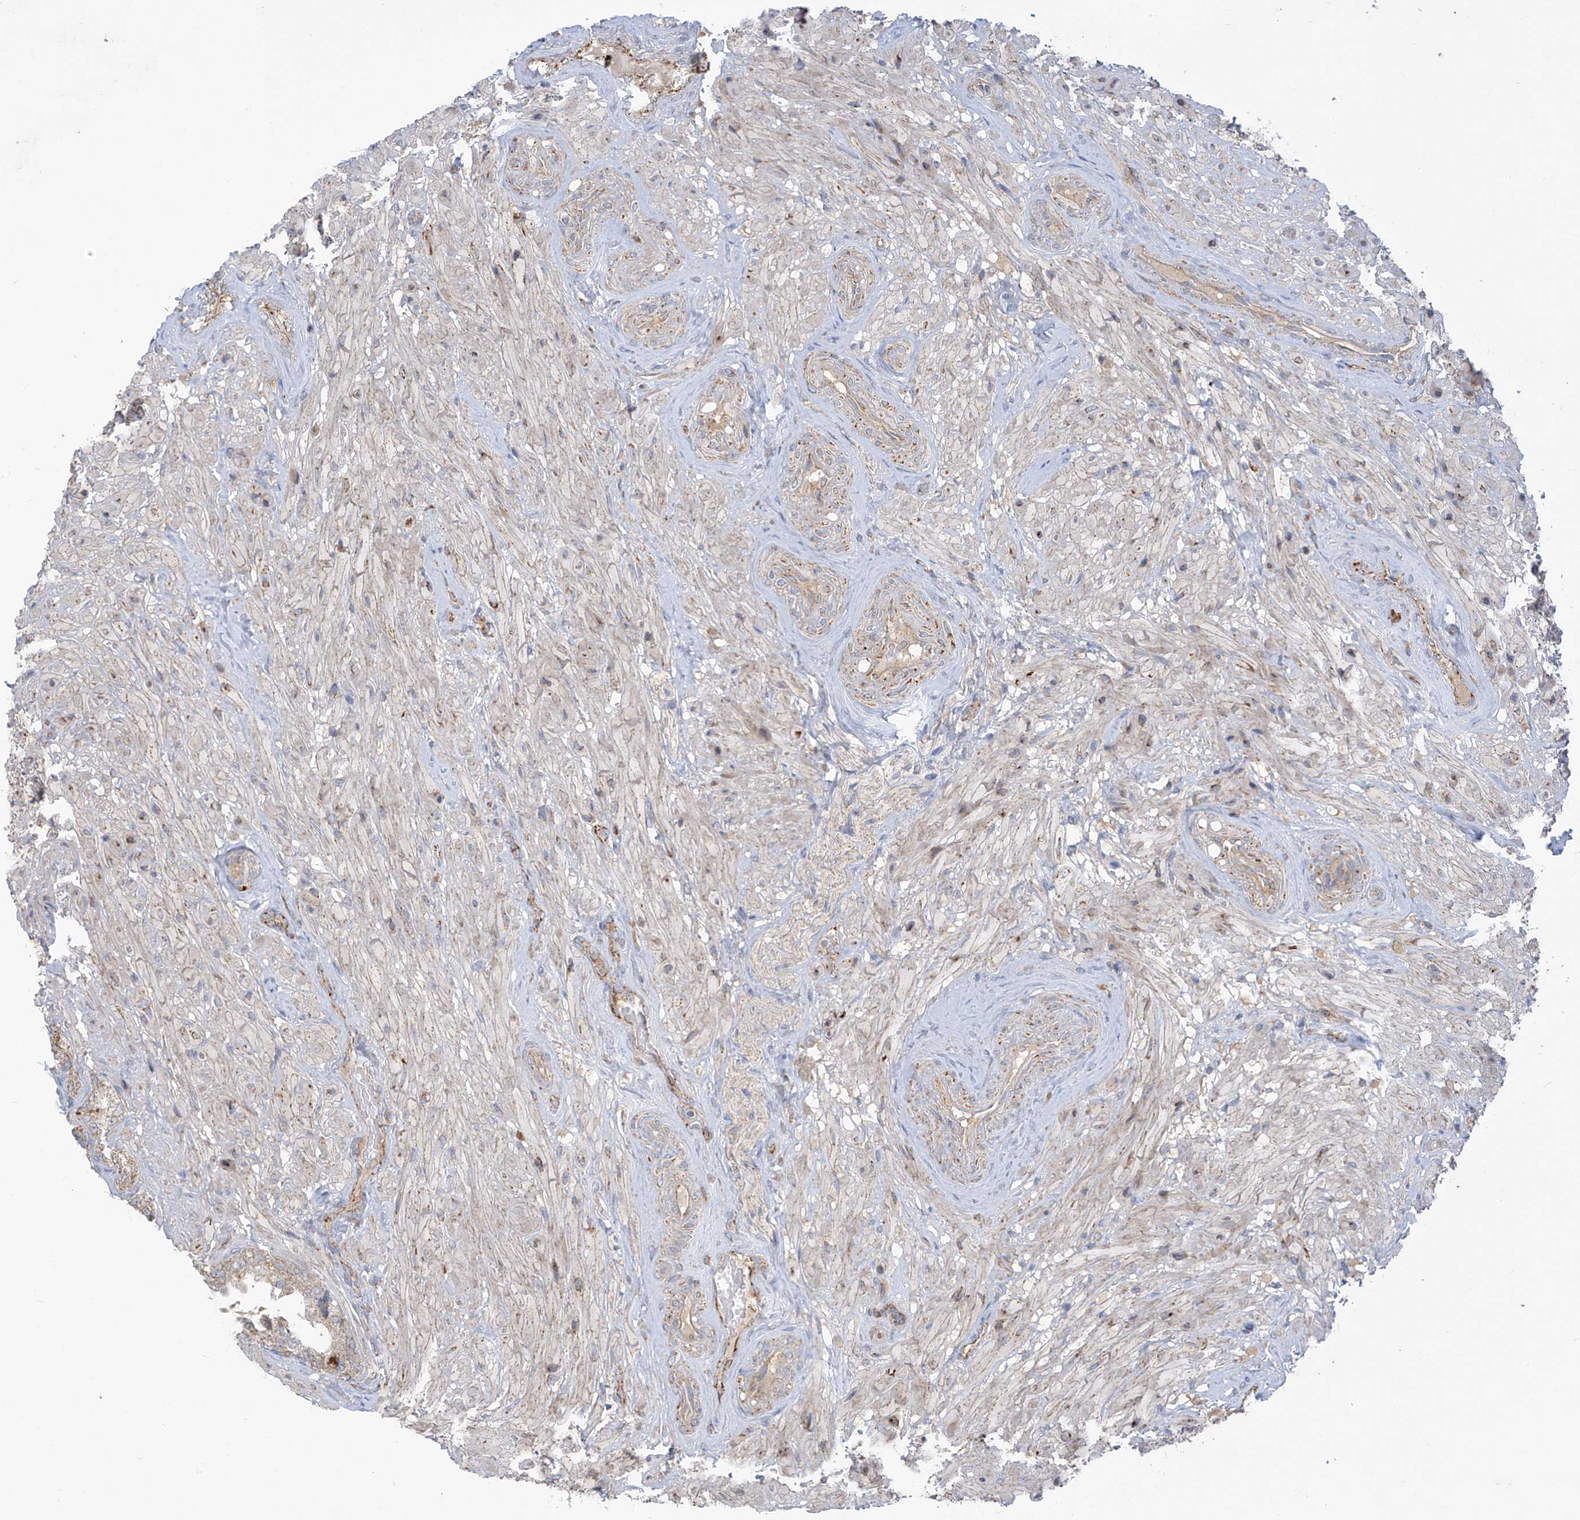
{"staining": {"intensity": "weak", "quantity": "25%-75%", "location": "cytoplasmic/membranous"}, "tissue": "seminal vesicle", "cell_type": "Glandular cells", "image_type": "normal", "snomed": [{"axis": "morphology", "description": "Normal tissue, NOS"}, {"axis": "topography", "description": "Seminal veicle"}, {"axis": "topography", "description": "Peripheral nerve tissue"}], "caption": "Seminal vesicle stained with DAB IHC displays low levels of weak cytoplasmic/membranous staining in about 25%-75% of glandular cells.", "gene": "SCGB1D2", "patient": {"sex": "male", "age": 63}}